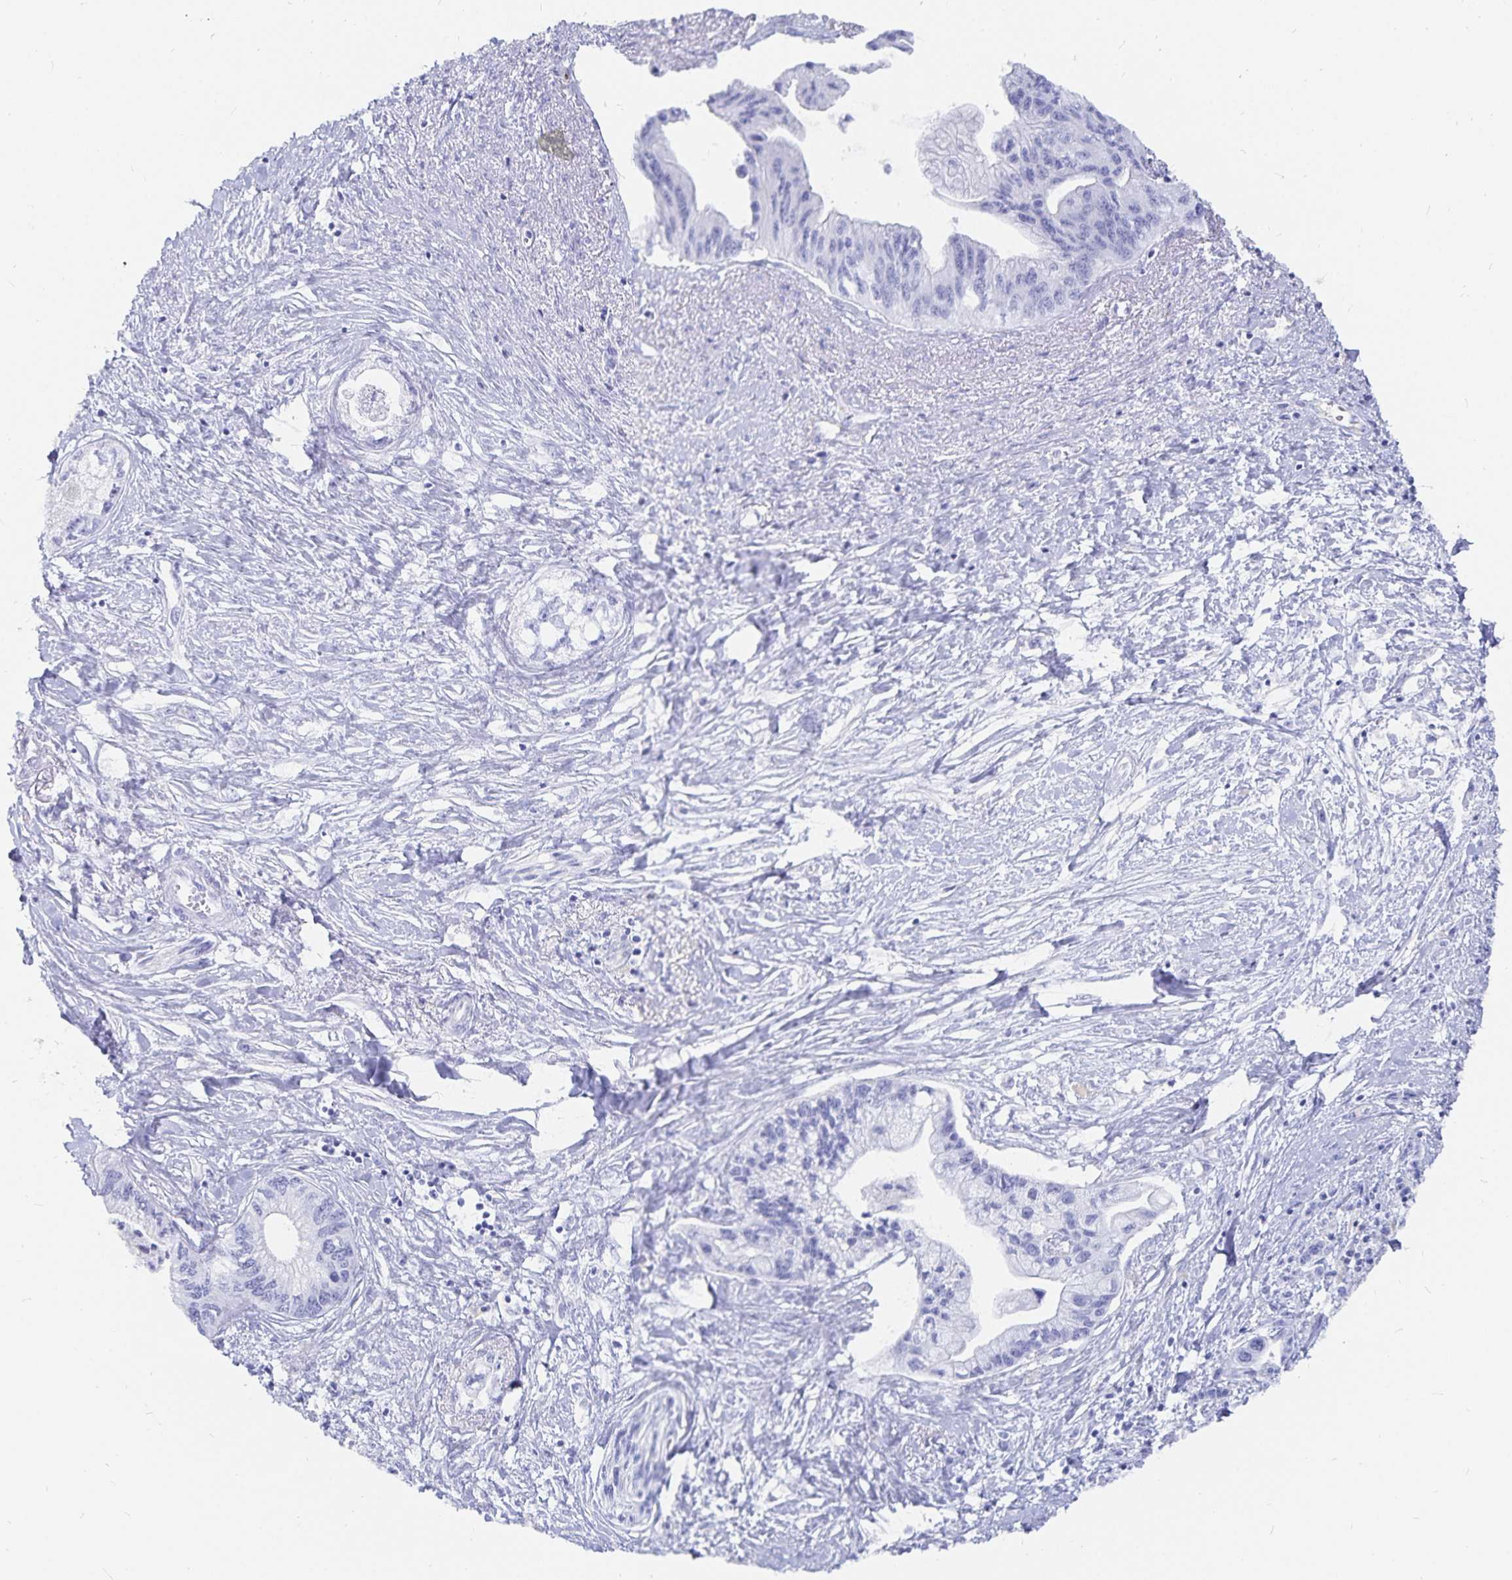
{"staining": {"intensity": "negative", "quantity": "none", "location": "none"}, "tissue": "pancreatic cancer", "cell_type": "Tumor cells", "image_type": "cancer", "snomed": [{"axis": "morphology", "description": "Adenocarcinoma, NOS"}, {"axis": "topography", "description": "Pancreas"}], "caption": "This is an immunohistochemistry (IHC) histopathology image of pancreatic adenocarcinoma. There is no staining in tumor cells.", "gene": "INSL5", "patient": {"sex": "male", "age": 61}}